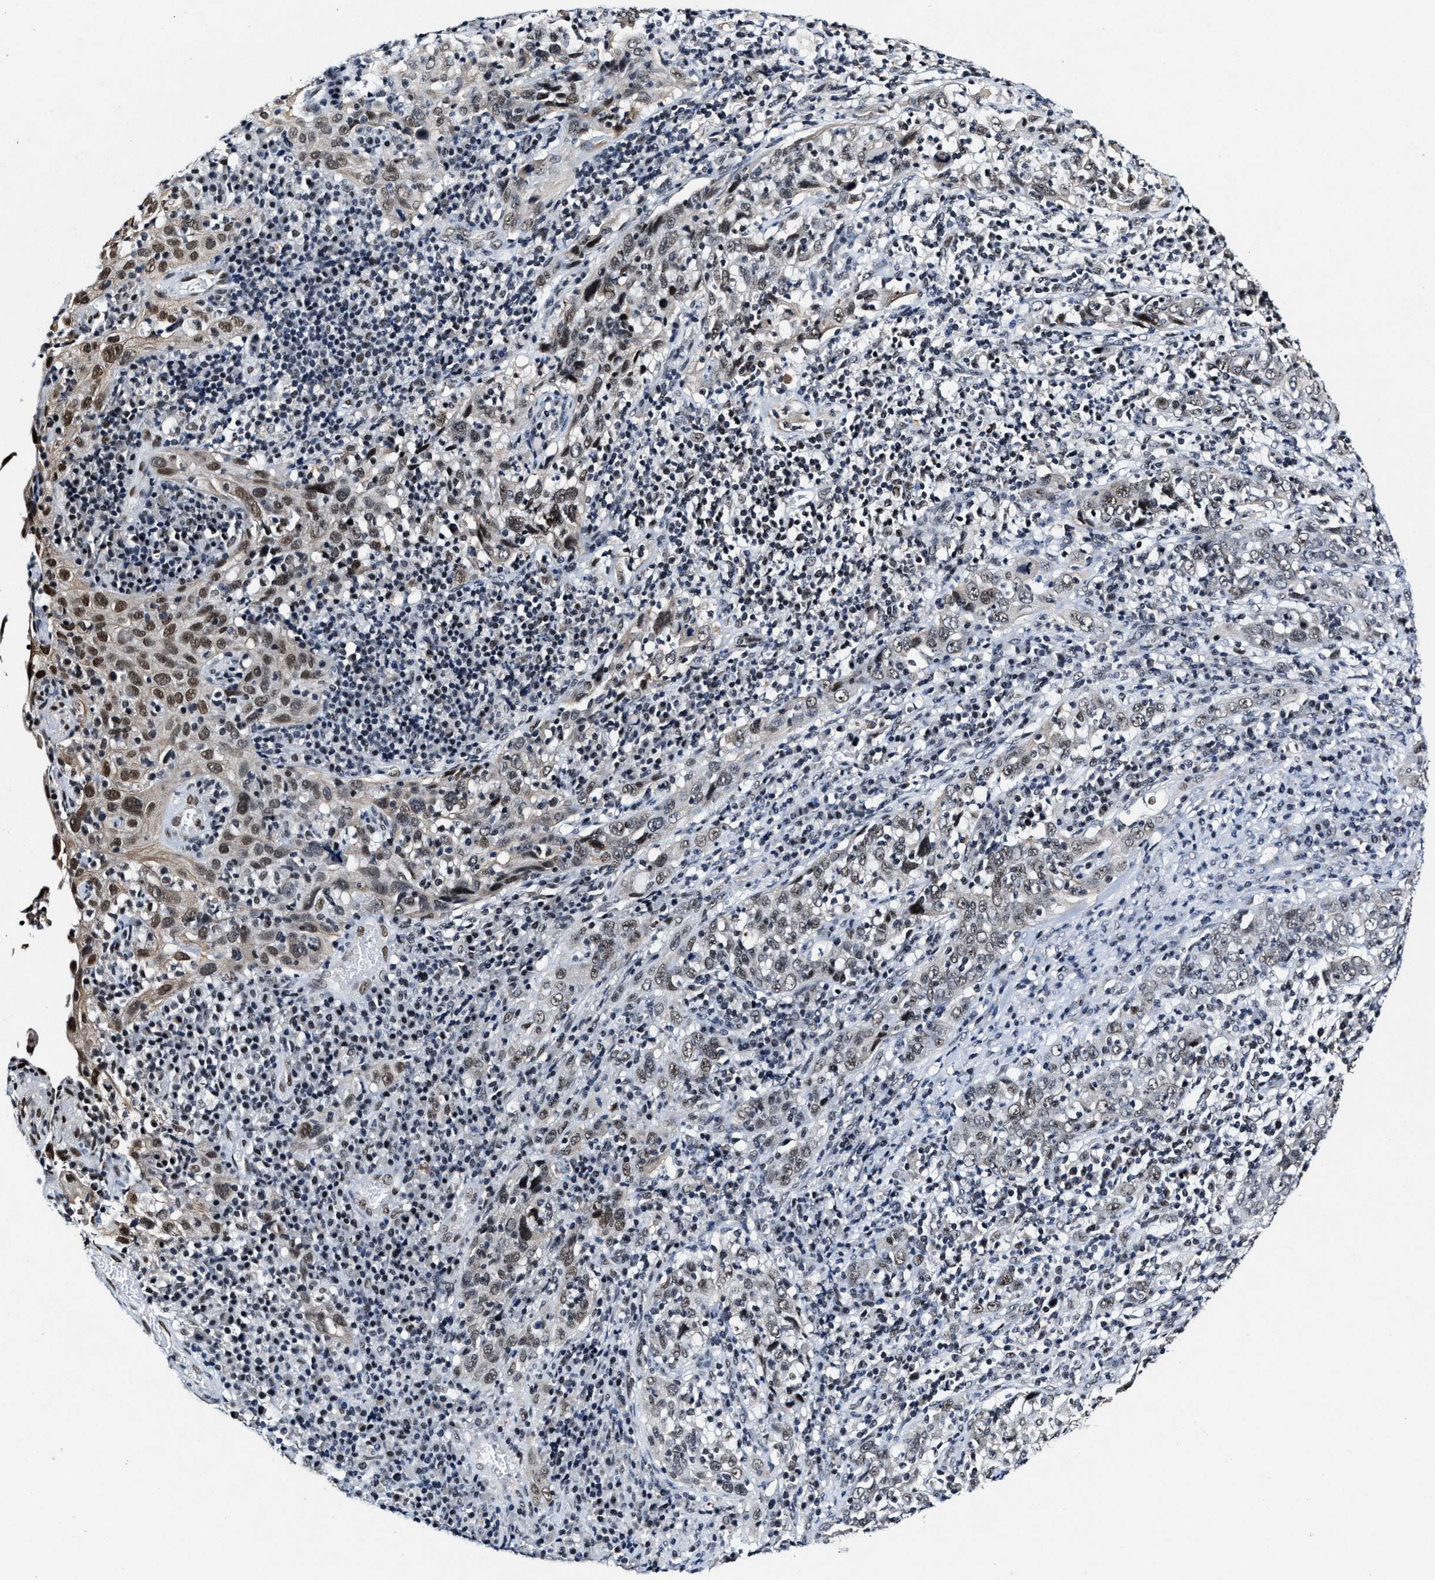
{"staining": {"intensity": "moderate", "quantity": "<25%", "location": "nuclear"}, "tissue": "cervical cancer", "cell_type": "Tumor cells", "image_type": "cancer", "snomed": [{"axis": "morphology", "description": "Squamous cell carcinoma, NOS"}, {"axis": "topography", "description": "Cervix"}], "caption": "Squamous cell carcinoma (cervical) stained with immunohistochemistry (IHC) reveals moderate nuclear positivity in approximately <25% of tumor cells. The staining was performed using DAB (3,3'-diaminobenzidine) to visualize the protein expression in brown, while the nuclei were stained in blue with hematoxylin (Magnification: 20x).", "gene": "INIP", "patient": {"sex": "female", "age": 46}}